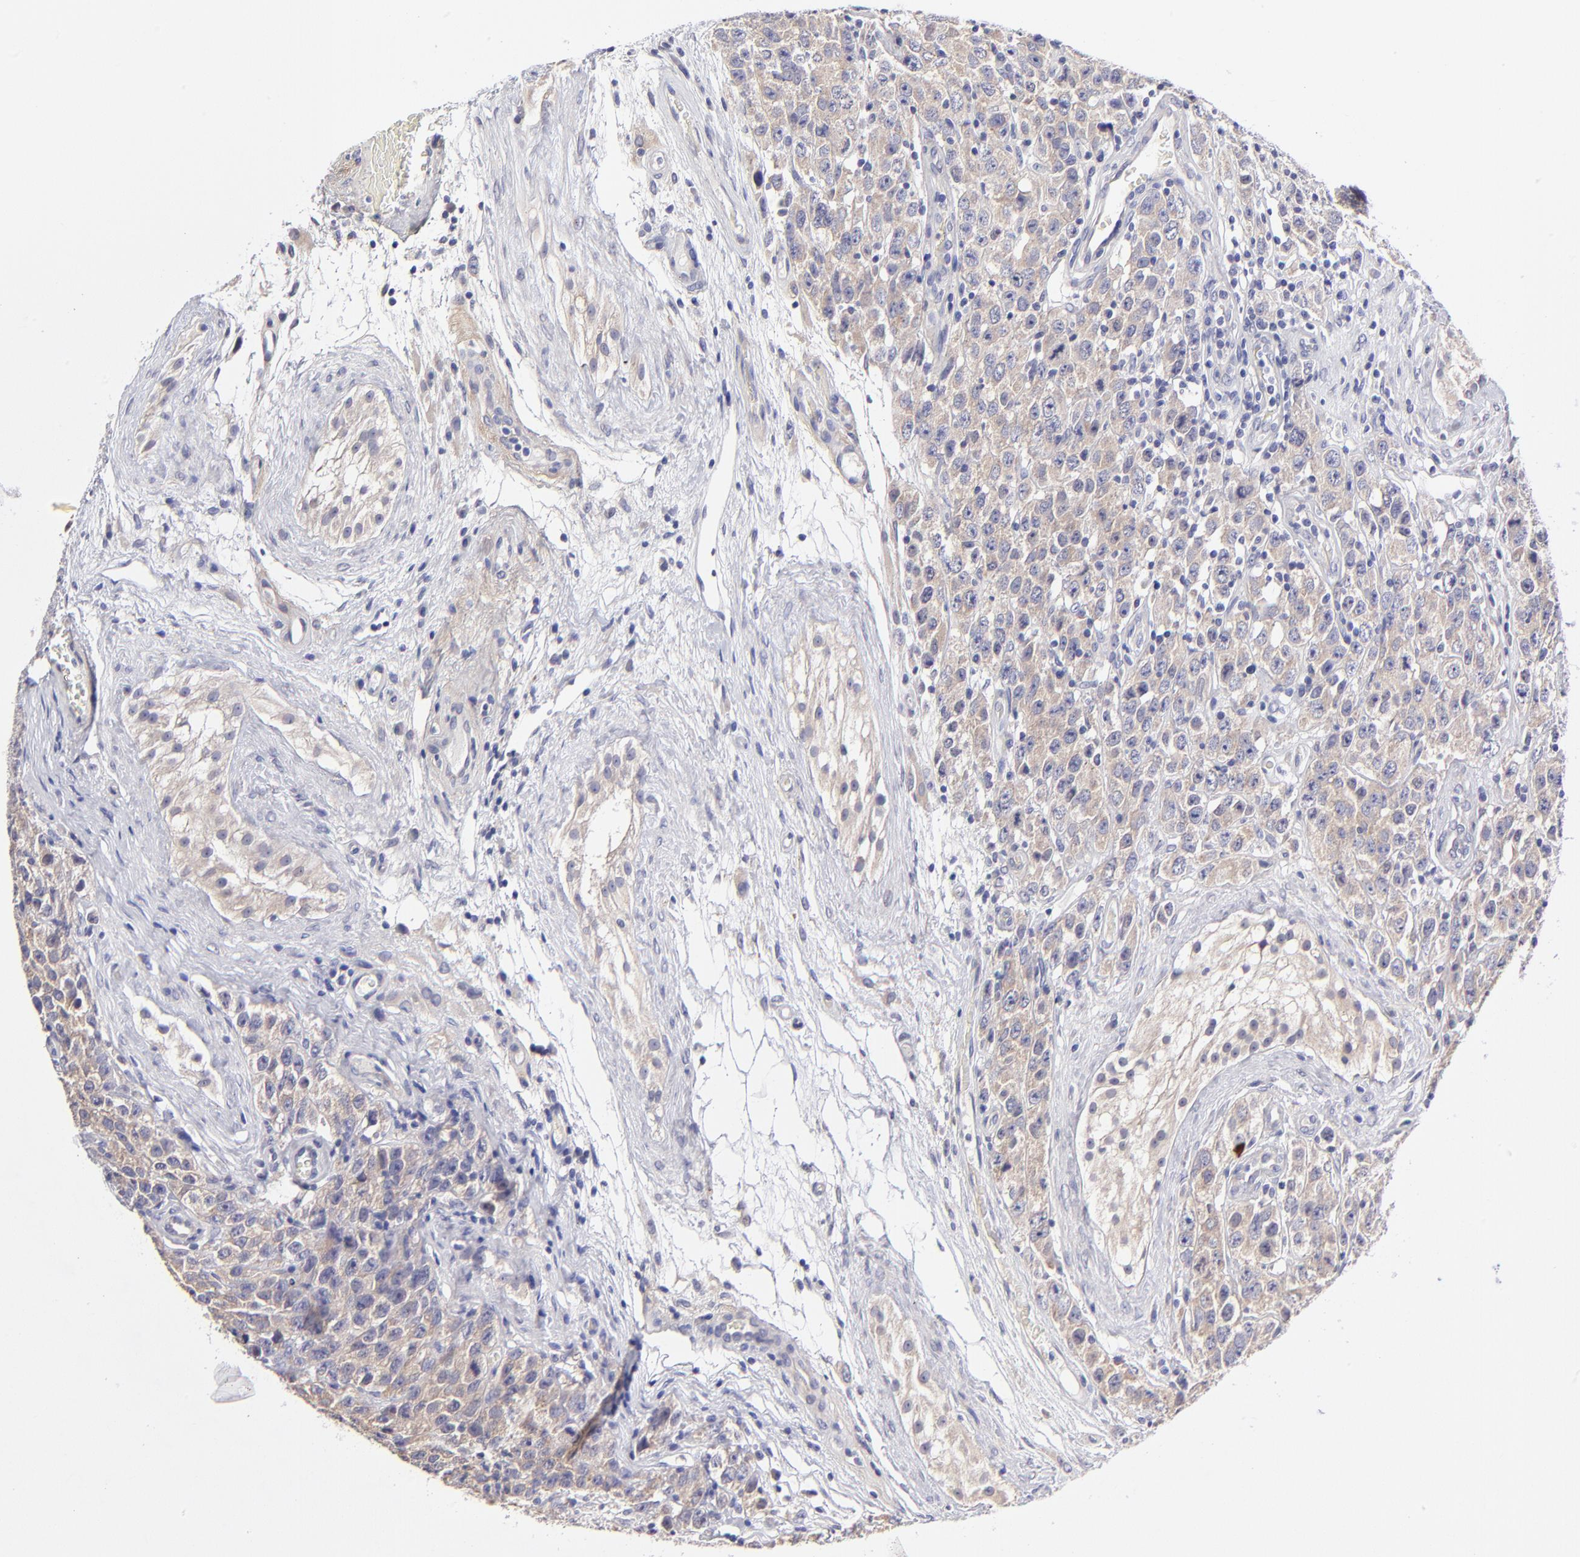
{"staining": {"intensity": "weak", "quantity": ">75%", "location": "cytoplasmic/membranous"}, "tissue": "testis cancer", "cell_type": "Tumor cells", "image_type": "cancer", "snomed": [{"axis": "morphology", "description": "Seminoma, NOS"}, {"axis": "topography", "description": "Testis"}], "caption": "Human seminoma (testis) stained for a protein (brown) shows weak cytoplasmic/membranous positive staining in about >75% of tumor cells.", "gene": "BTG2", "patient": {"sex": "male", "age": 52}}